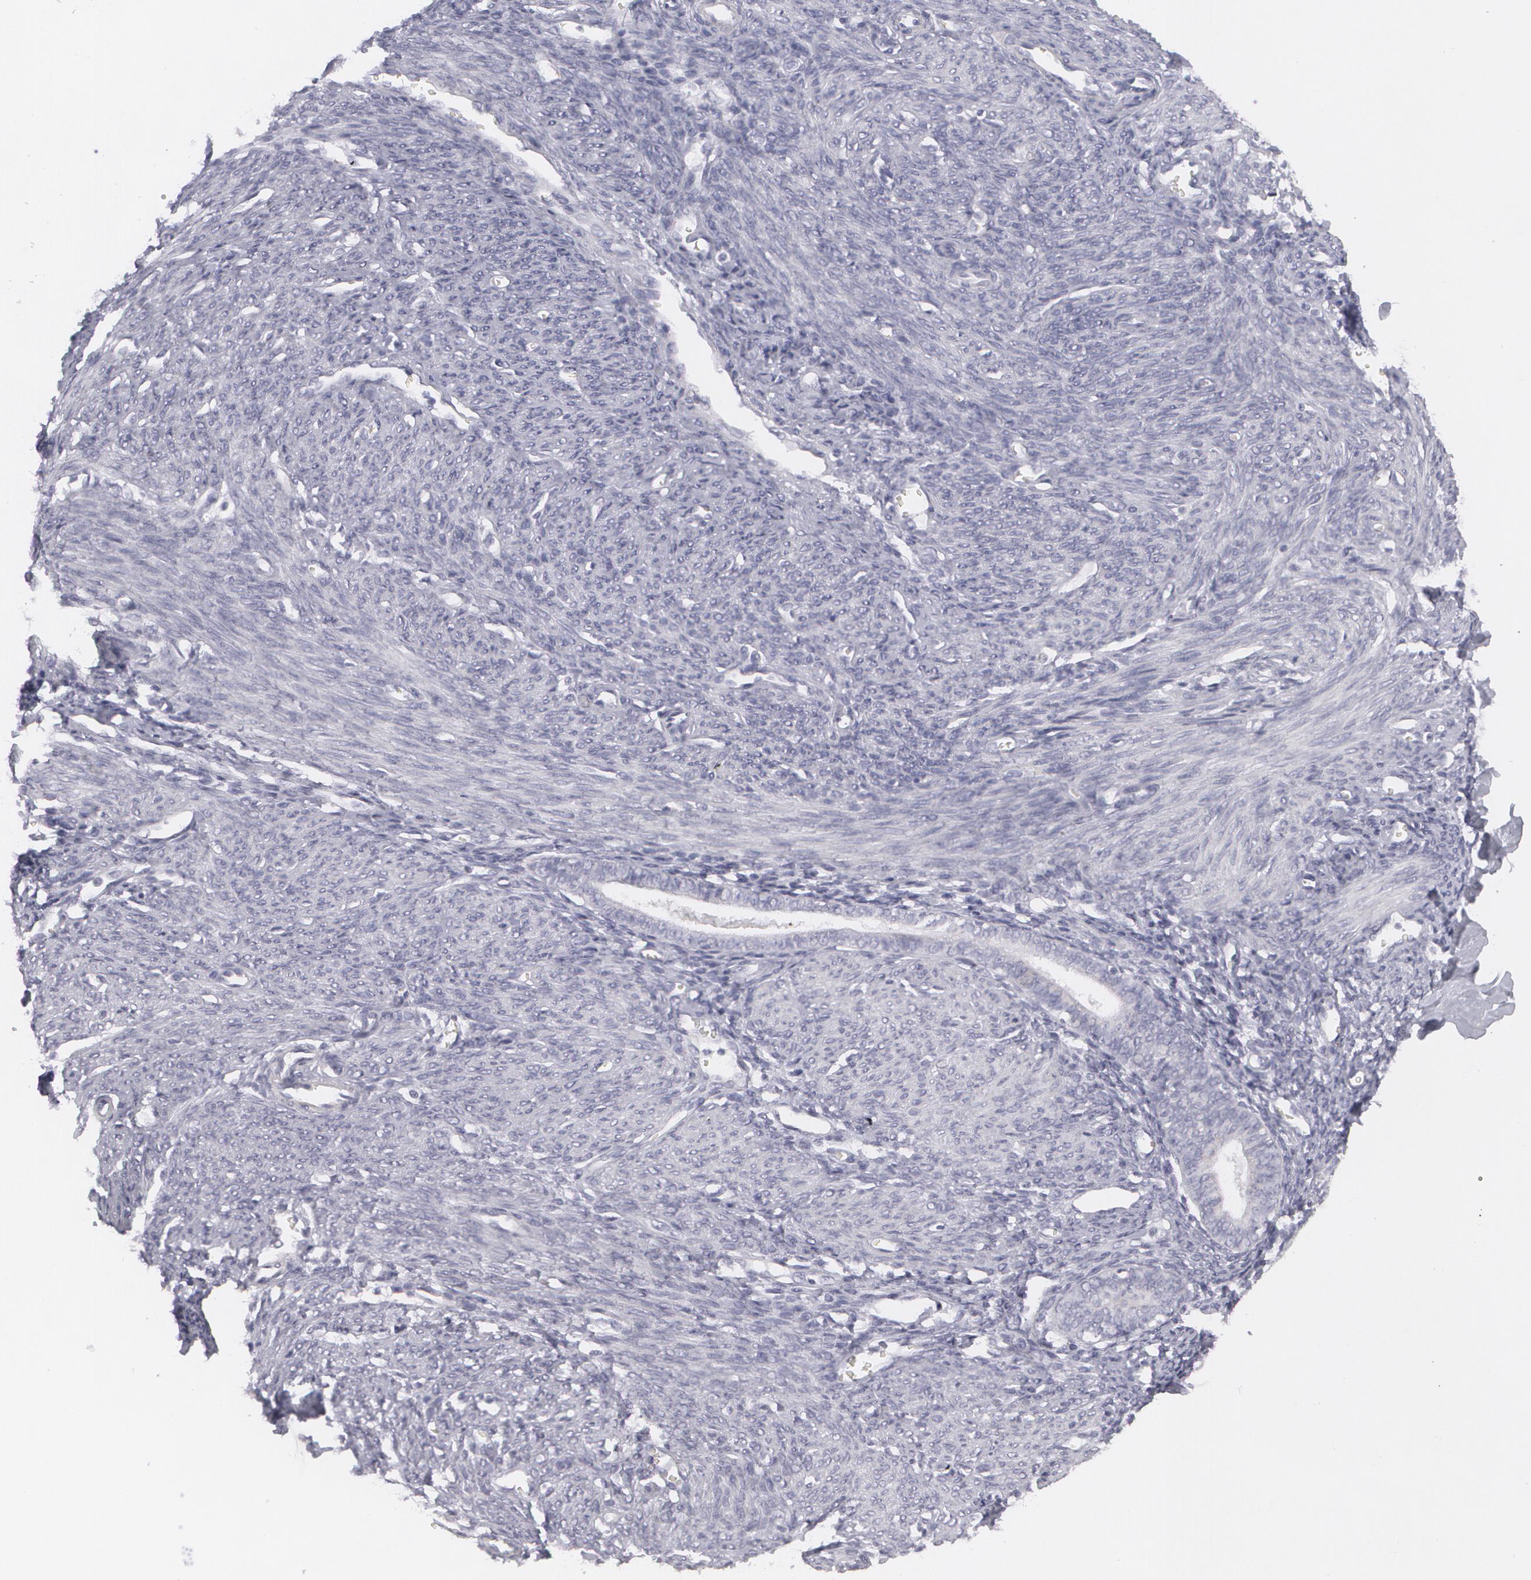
{"staining": {"intensity": "negative", "quantity": "none", "location": "none"}, "tissue": "endometrium", "cell_type": "Cells in endometrial stroma", "image_type": "normal", "snomed": [{"axis": "morphology", "description": "Normal tissue, NOS"}, {"axis": "topography", "description": "Uterus"}], "caption": "Immunohistochemistry of benign endometrium displays no positivity in cells in endometrial stroma.", "gene": "MBNL3", "patient": {"sex": "female", "age": 83}}